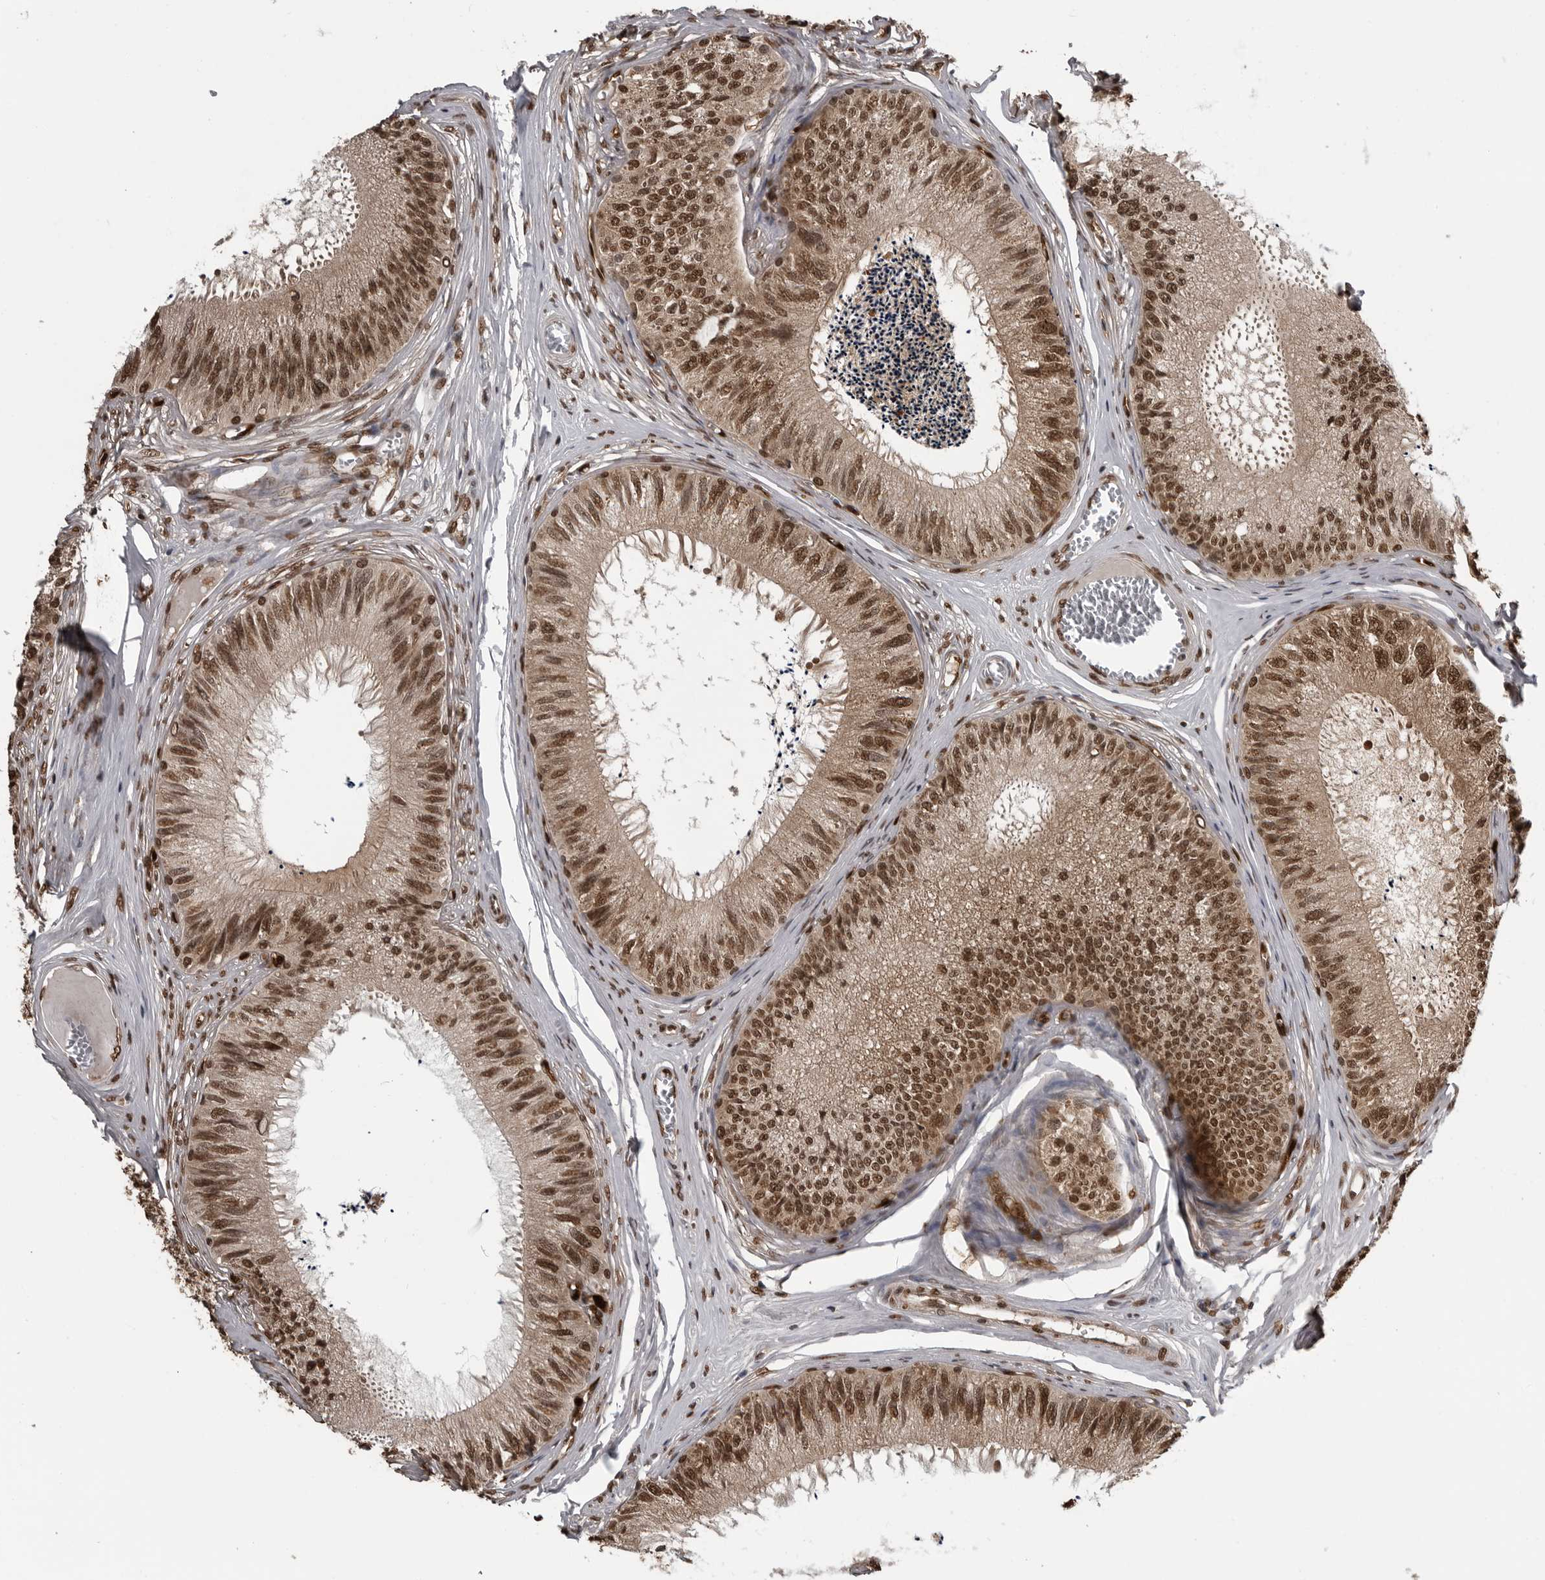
{"staining": {"intensity": "strong", "quantity": ">75%", "location": "cytoplasmic/membranous,nuclear"}, "tissue": "epididymis", "cell_type": "Glandular cells", "image_type": "normal", "snomed": [{"axis": "morphology", "description": "Normal tissue, NOS"}, {"axis": "topography", "description": "Epididymis"}], "caption": "Strong cytoplasmic/membranous,nuclear staining for a protein is identified in approximately >75% of glandular cells of normal epididymis using immunohistochemistry (IHC).", "gene": "SMAD2", "patient": {"sex": "male", "age": 79}}